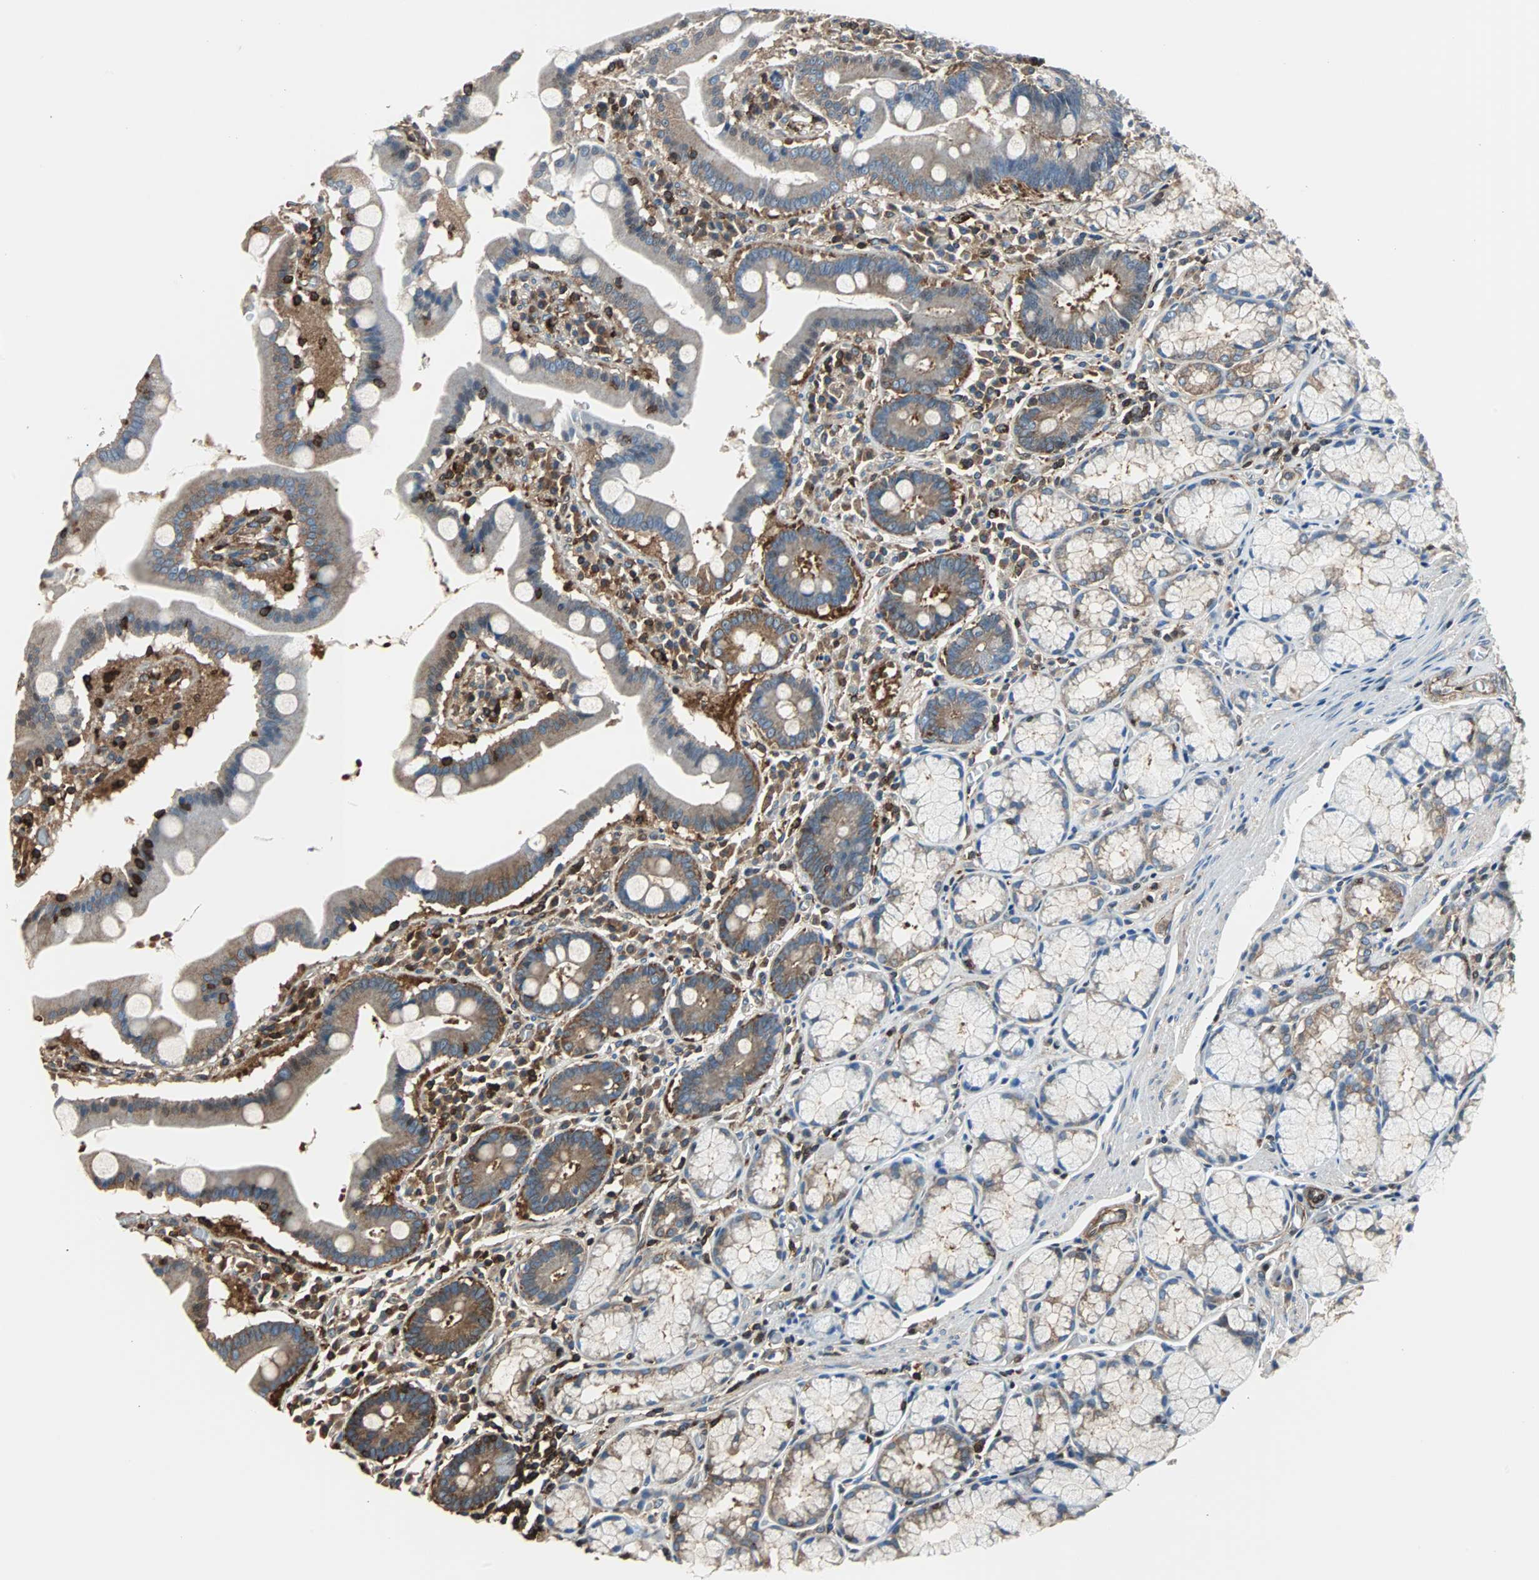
{"staining": {"intensity": "moderate", "quantity": "25%-75%", "location": "cytoplasmic/membranous"}, "tissue": "stomach", "cell_type": "Glandular cells", "image_type": "normal", "snomed": [{"axis": "morphology", "description": "Normal tissue, NOS"}, {"axis": "topography", "description": "Stomach, lower"}], "caption": "High-power microscopy captured an immunohistochemistry histopathology image of normal stomach, revealing moderate cytoplasmic/membranous expression in approximately 25%-75% of glandular cells.", "gene": "RELA", "patient": {"sex": "male", "age": 56}}